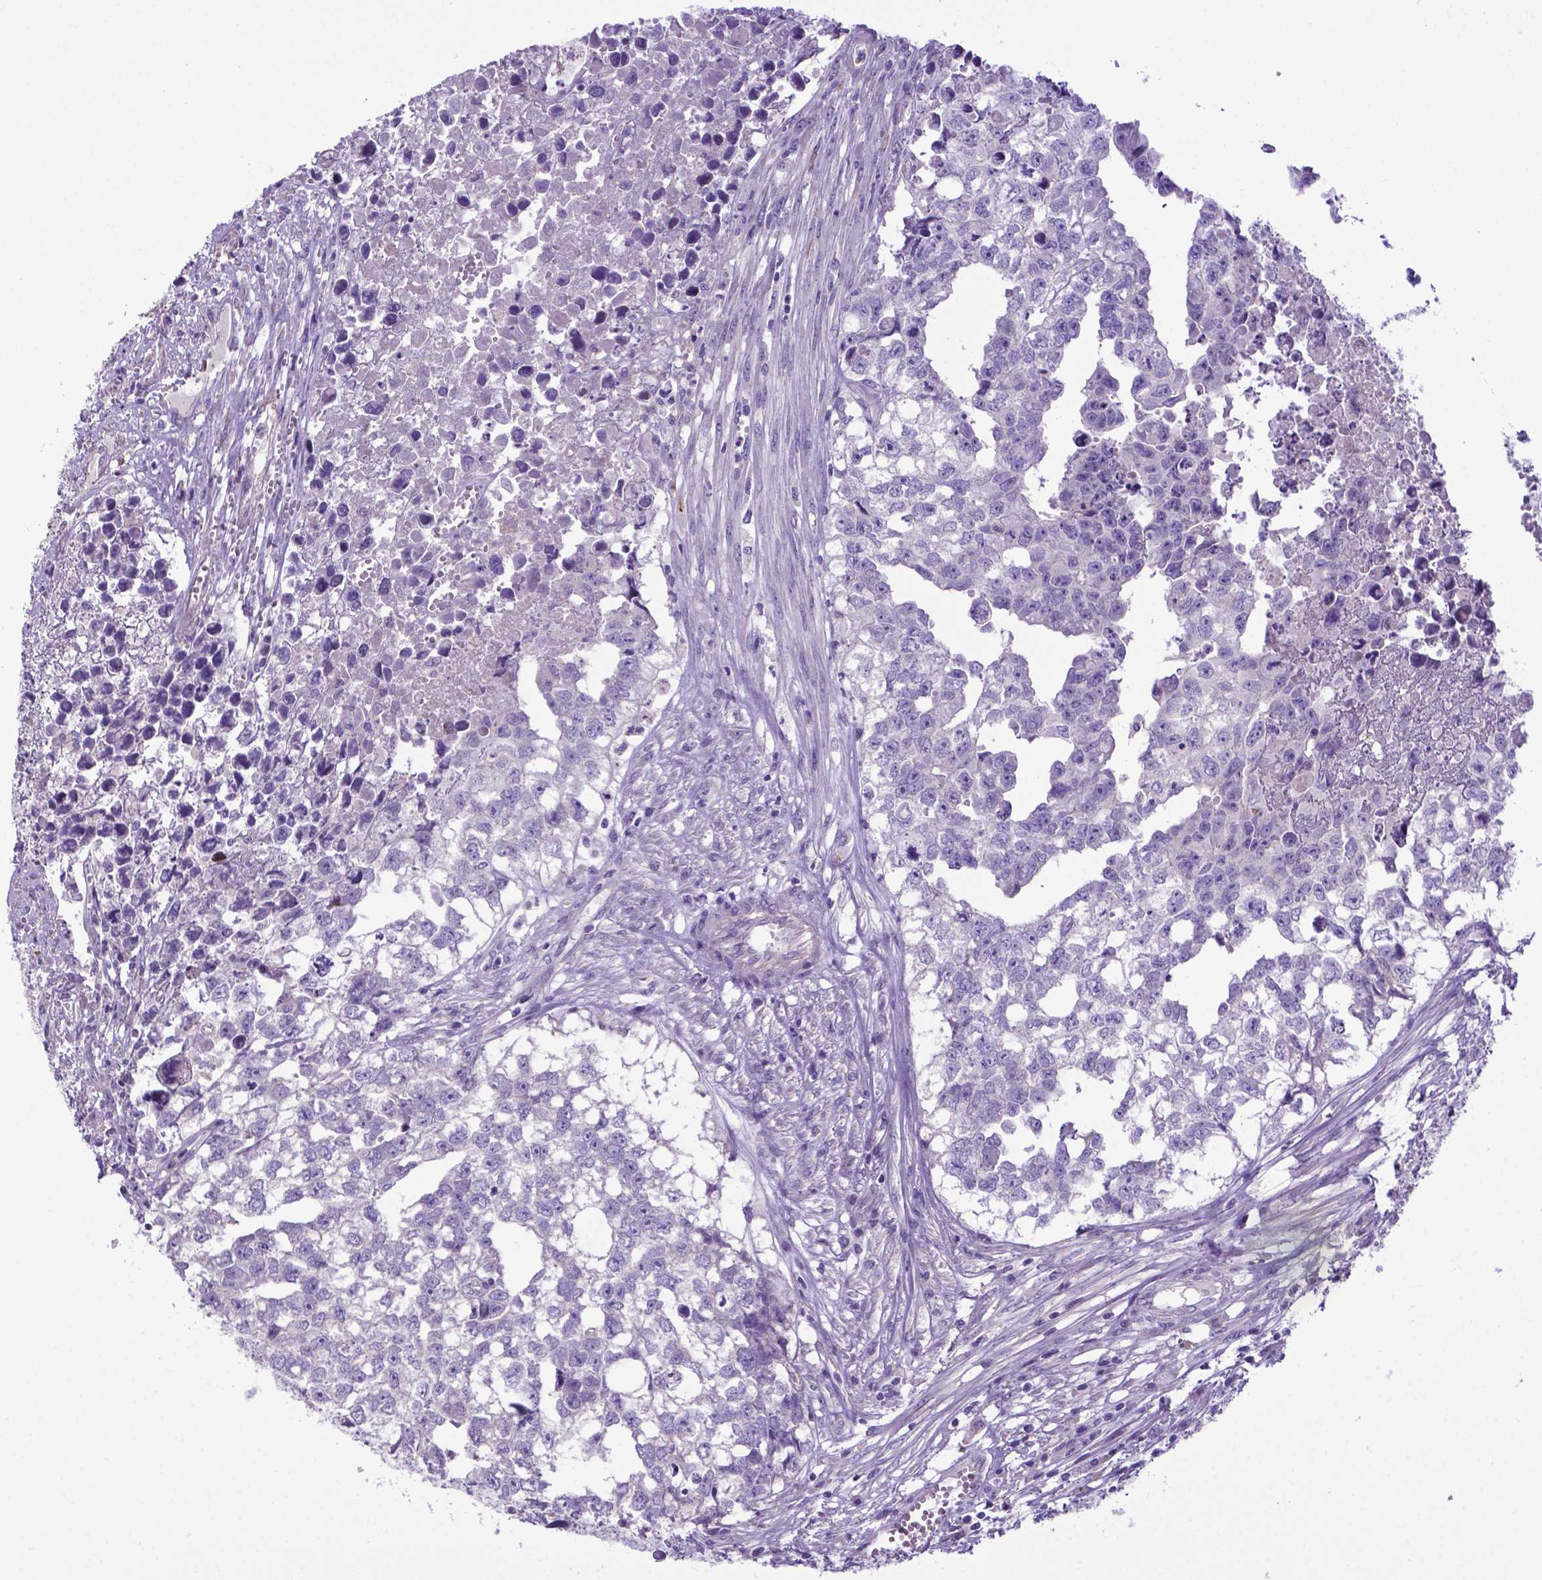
{"staining": {"intensity": "negative", "quantity": "none", "location": "none"}, "tissue": "testis cancer", "cell_type": "Tumor cells", "image_type": "cancer", "snomed": [{"axis": "morphology", "description": "Carcinoma, Embryonal, NOS"}, {"axis": "morphology", "description": "Teratoma, malignant, NOS"}, {"axis": "topography", "description": "Testis"}], "caption": "Tumor cells are negative for protein expression in human testis cancer. (IHC, brightfield microscopy, high magnification).", "gene": "ADRA2B", "patient": {"sex": "male", "age": 44}}